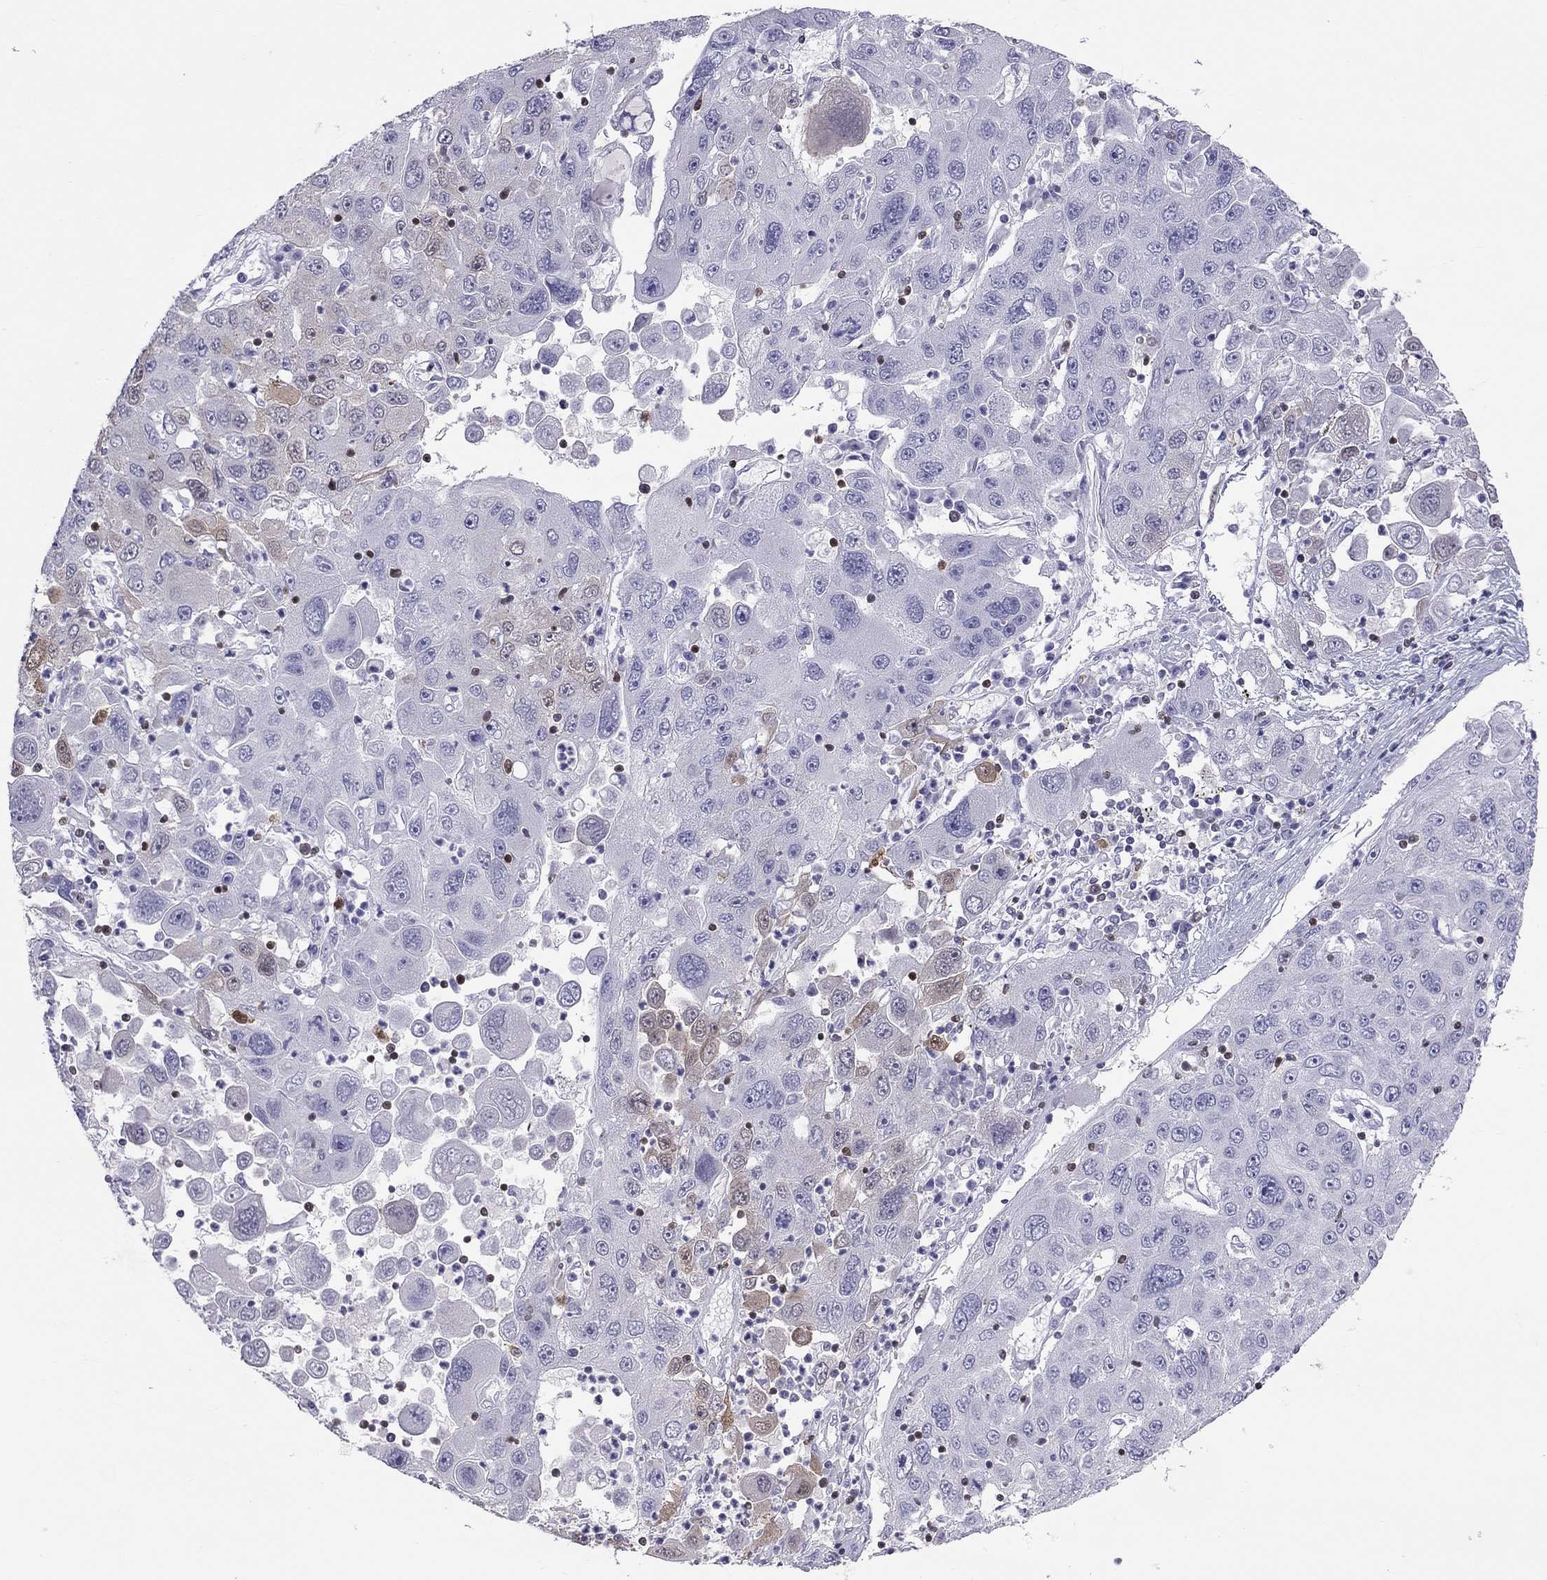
{"staining": {"intensity": "negative", "quantity": "none", "location": "none"}, "tissue": "stomach cancer", "cell_type": "Tumor cells", "image_type": "cancer", "snomed": [{"axis": "morphology", "description": "Adenocarcinoma, NOS"}, {"axis": "topography", "description": "Stomach"}], "caption": "The immunohistochemistry (IHC) histopathology image has no significant staining in tumor cells of adenocarcinoma (stomach) tissue.", "gene": "SH2D2A", "patient": {"sex": "male", "age": 56}}